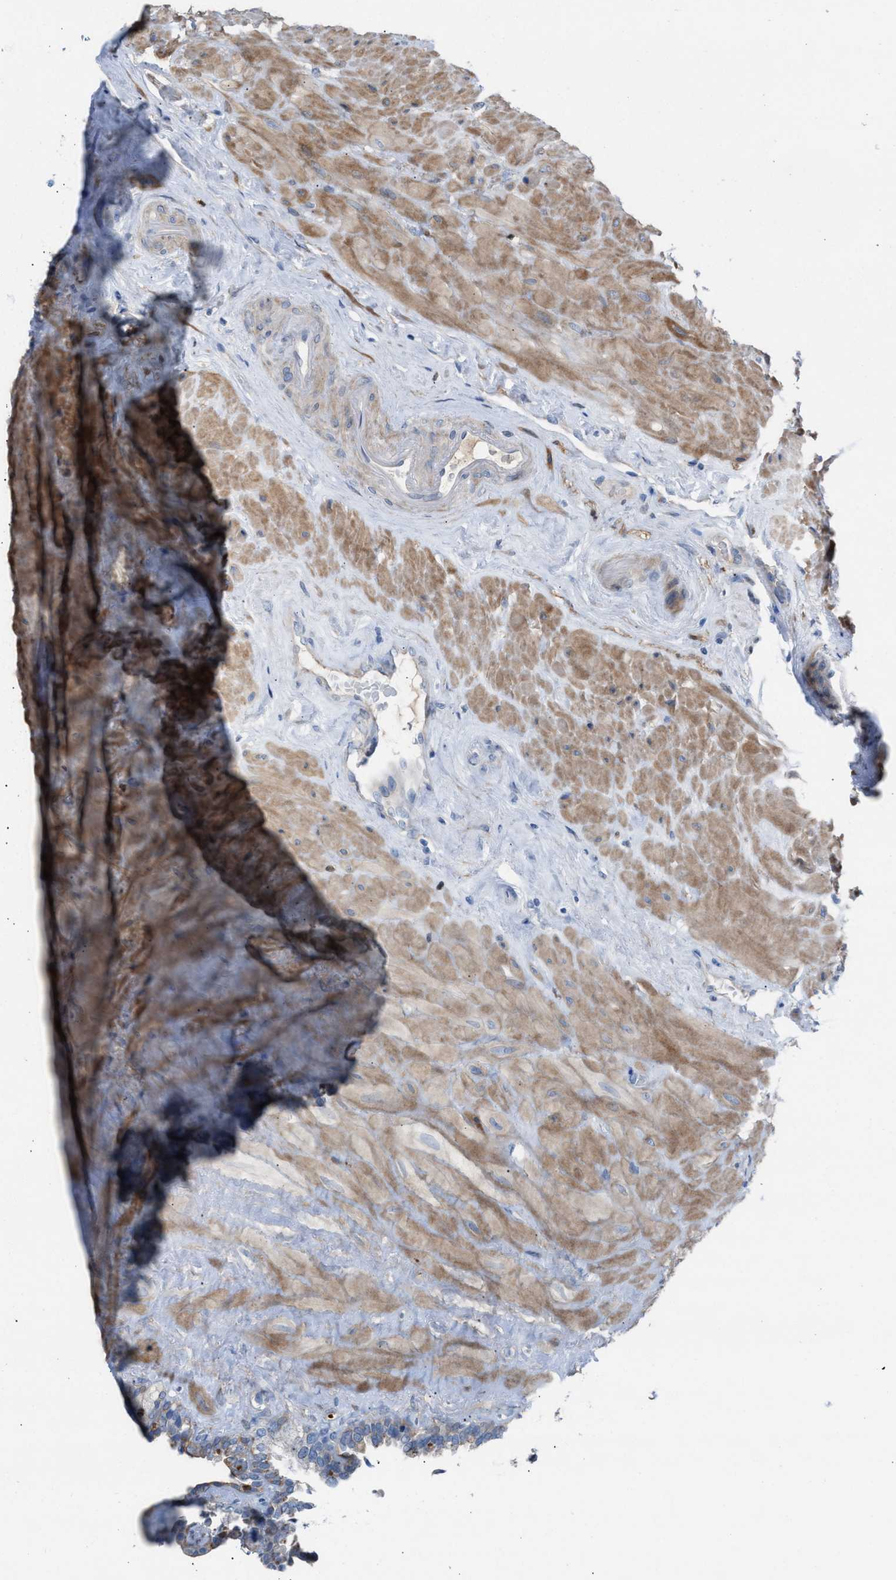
{"staining": {"intensity": "weak", "quantity": "<25%", "location": "cytoplasmic/membranous"}, "tissue": "seminal vesicle", "cell_type": "Glandular cells", "image_type": "normal", "snomed": [{"axis": "morphology", "description": "Normal tissue, NOS"}, {"axis": "topography", "description": "Seminal veicle"}], "caption": "Seminal vesicle stained for a protein using immunohistochemistry demonstrates no staining glandular cells.", "gene": "ASPA", "patient": {"sex": "male", "age": 68}}